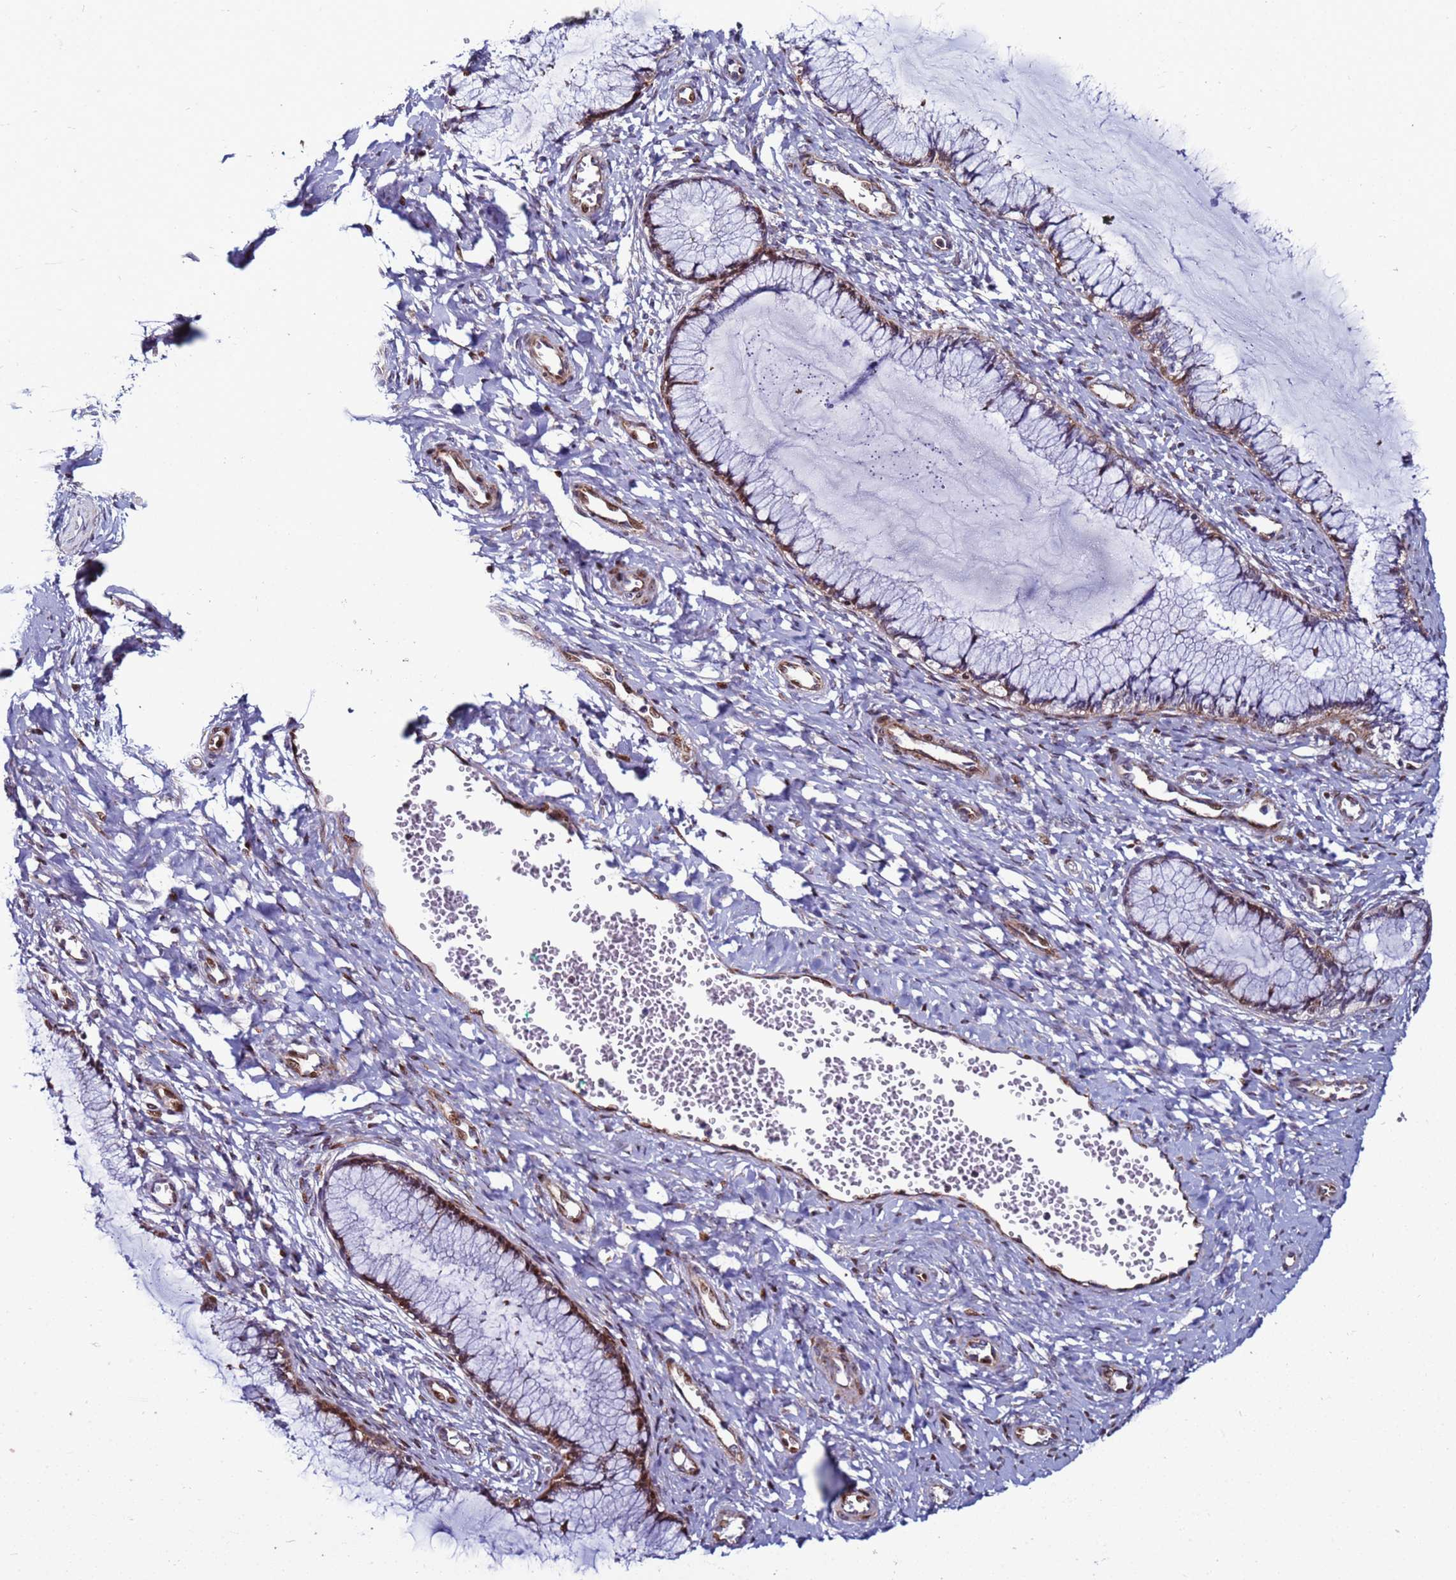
{"staining": {"intensity": "moderate", "quantity": ">75%", "location": "cytoplasmic/membranous,nuclear"}, "tissue": "cervix", "cell_type": "Glandular cells", "image_type": "normal", "snomed": [{"axis": "morphology", "description": "Normal tissue, NOS"}, {"axis": "morphology", "description": "Adenocarcinoma, NOS"}, {"axis": "topography", "description": "Cervix"}], "caption": "Protein staining exhibits moderate cytoplasmic/membranous,nuclear expression in approximately >75% of glandular cells in unremarkable cervix.", "gene": "WBP11", "patient": {"sex": "female", "age": 29}}